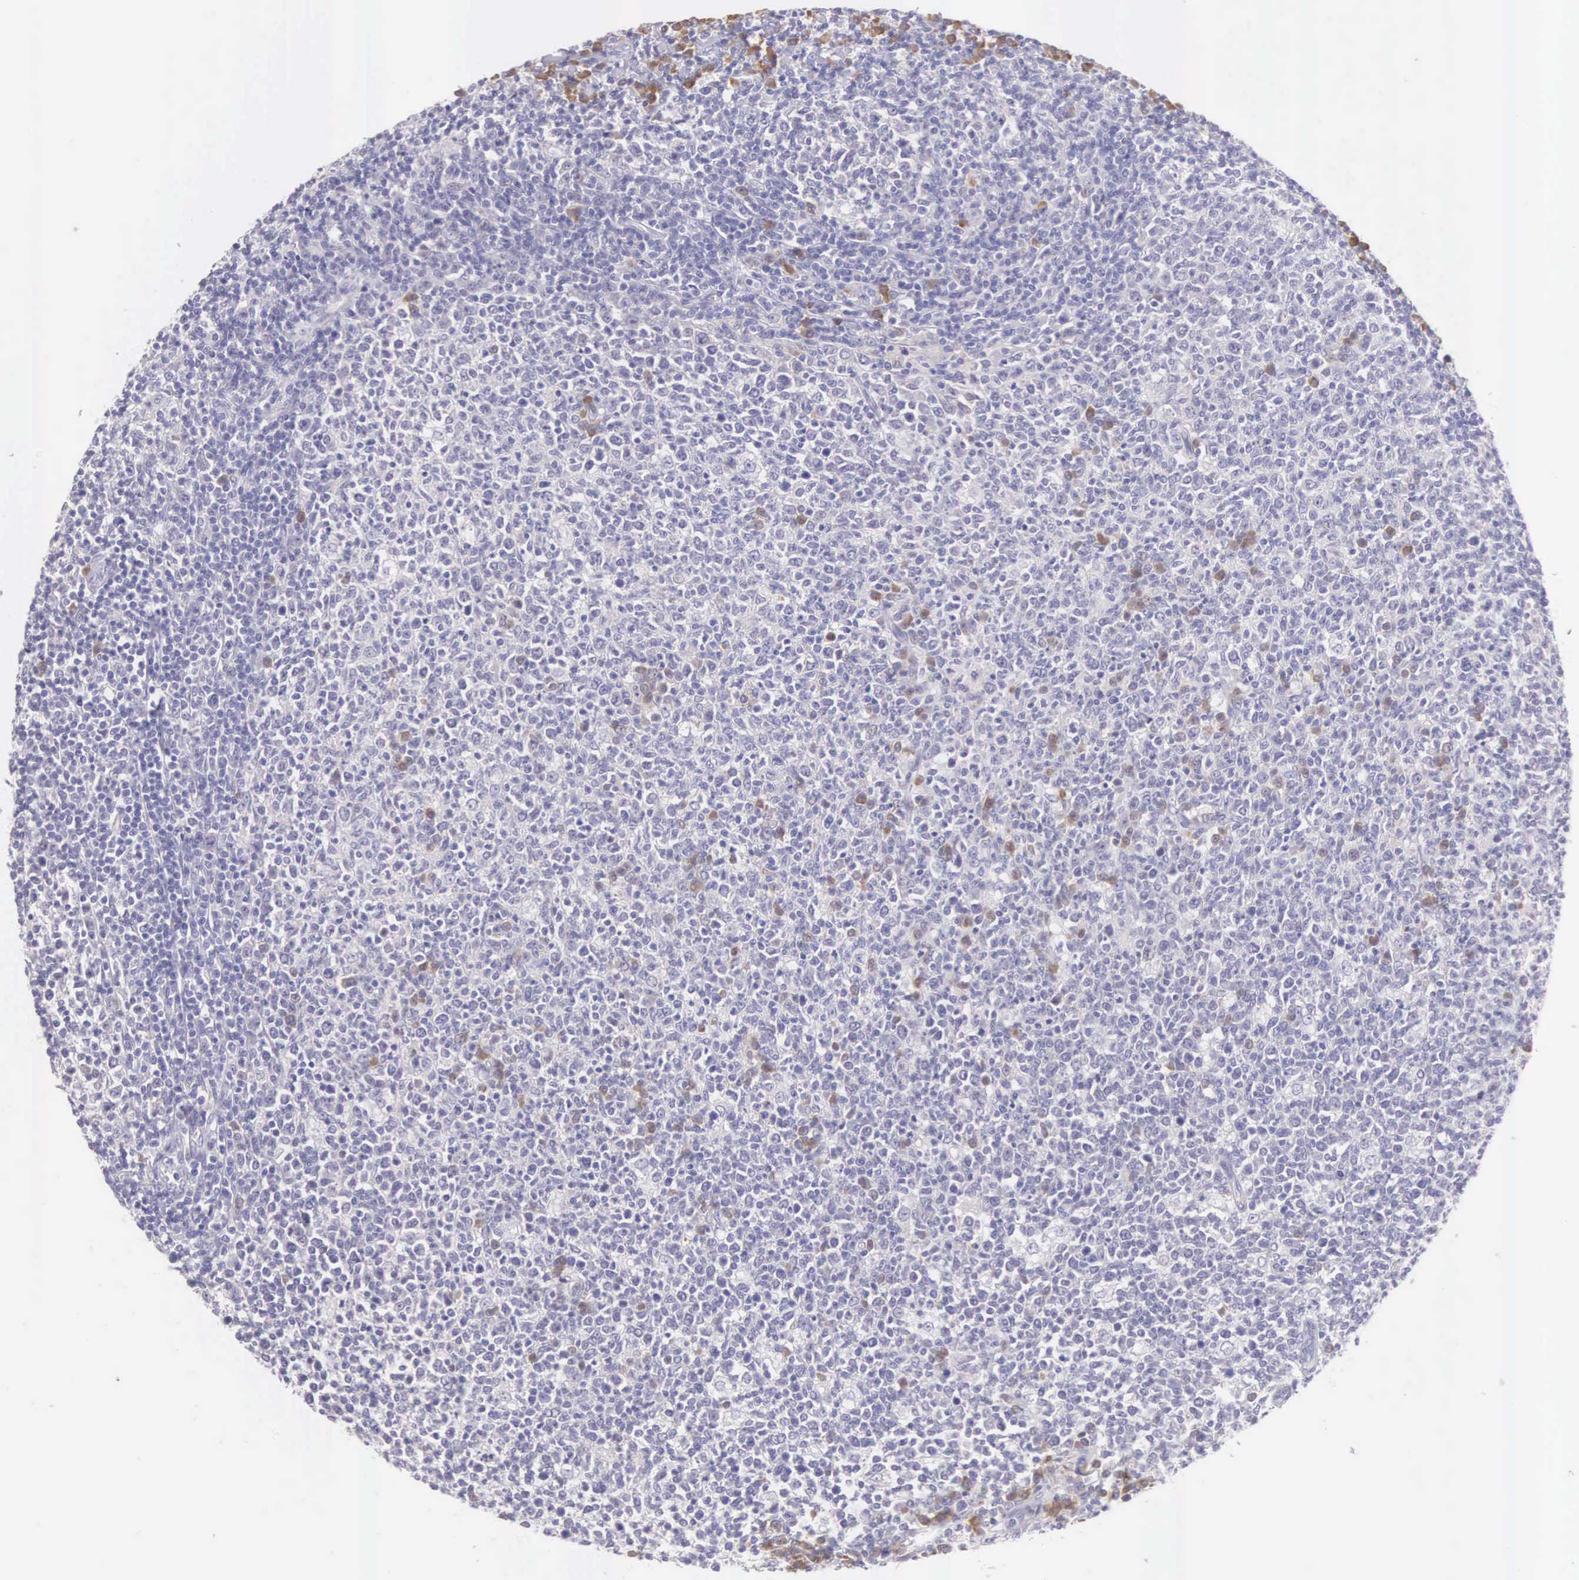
{"staining": {"intensity": "weak", "quantity": "<25%", "location": "cytoplasmic/membranous"}, "tissue": "tonsil", "cell_type": "Germinal center cells", "image_type": "normal", "snomed": [{"axis": "morphology", "description": "Normal tissue, NOS"}, {"axis": "topography", "description": "Tonsil"}], "caption": "Germinal center cells show no significant staining in unremarkable tonsil. (DAB immunohistochemistry with hematoxylin counter stain).", "gene": "ARFGAP3", "patient": {"sex": "male", "age": 6}}